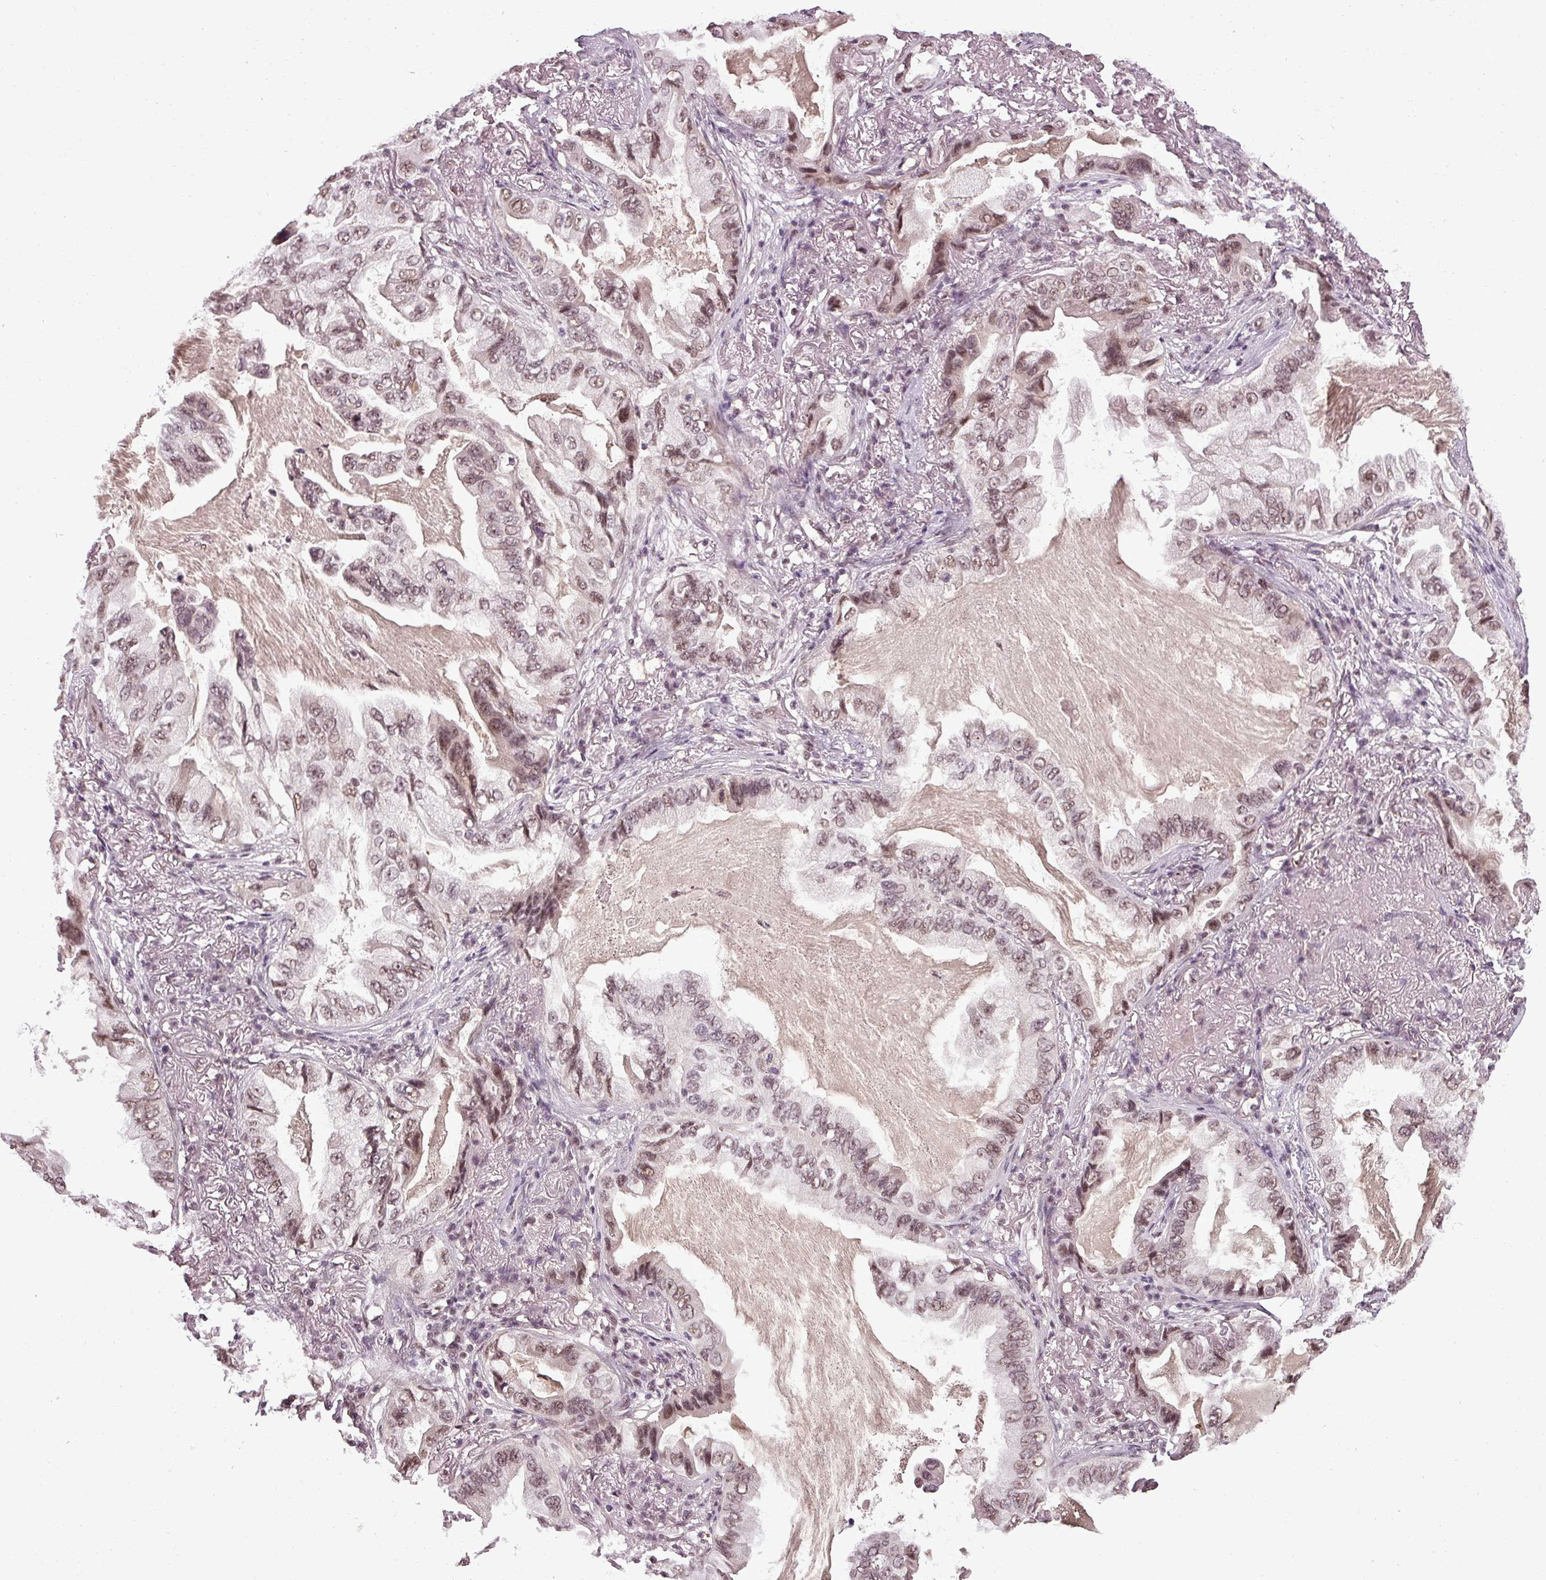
{"staining": {"intensity": "moderate", "quantity": ">75%", "location": "nuclear"}, "tissue": "lung cancer", "cell_type": "Tumor cells", "image_type": "cancer", "snomed": [{"axis": "morphology", "description": "Adenocarcinoma, NOS"}, {"axis": "topography", "description": "Lung"}], "caption": "Moderate nuclear expression is appreciated in about >75% of tumor cells in adenocarcinoma (lung).", "gene": "BCAS3", "patient": {"sex": "female", "age": 69}}